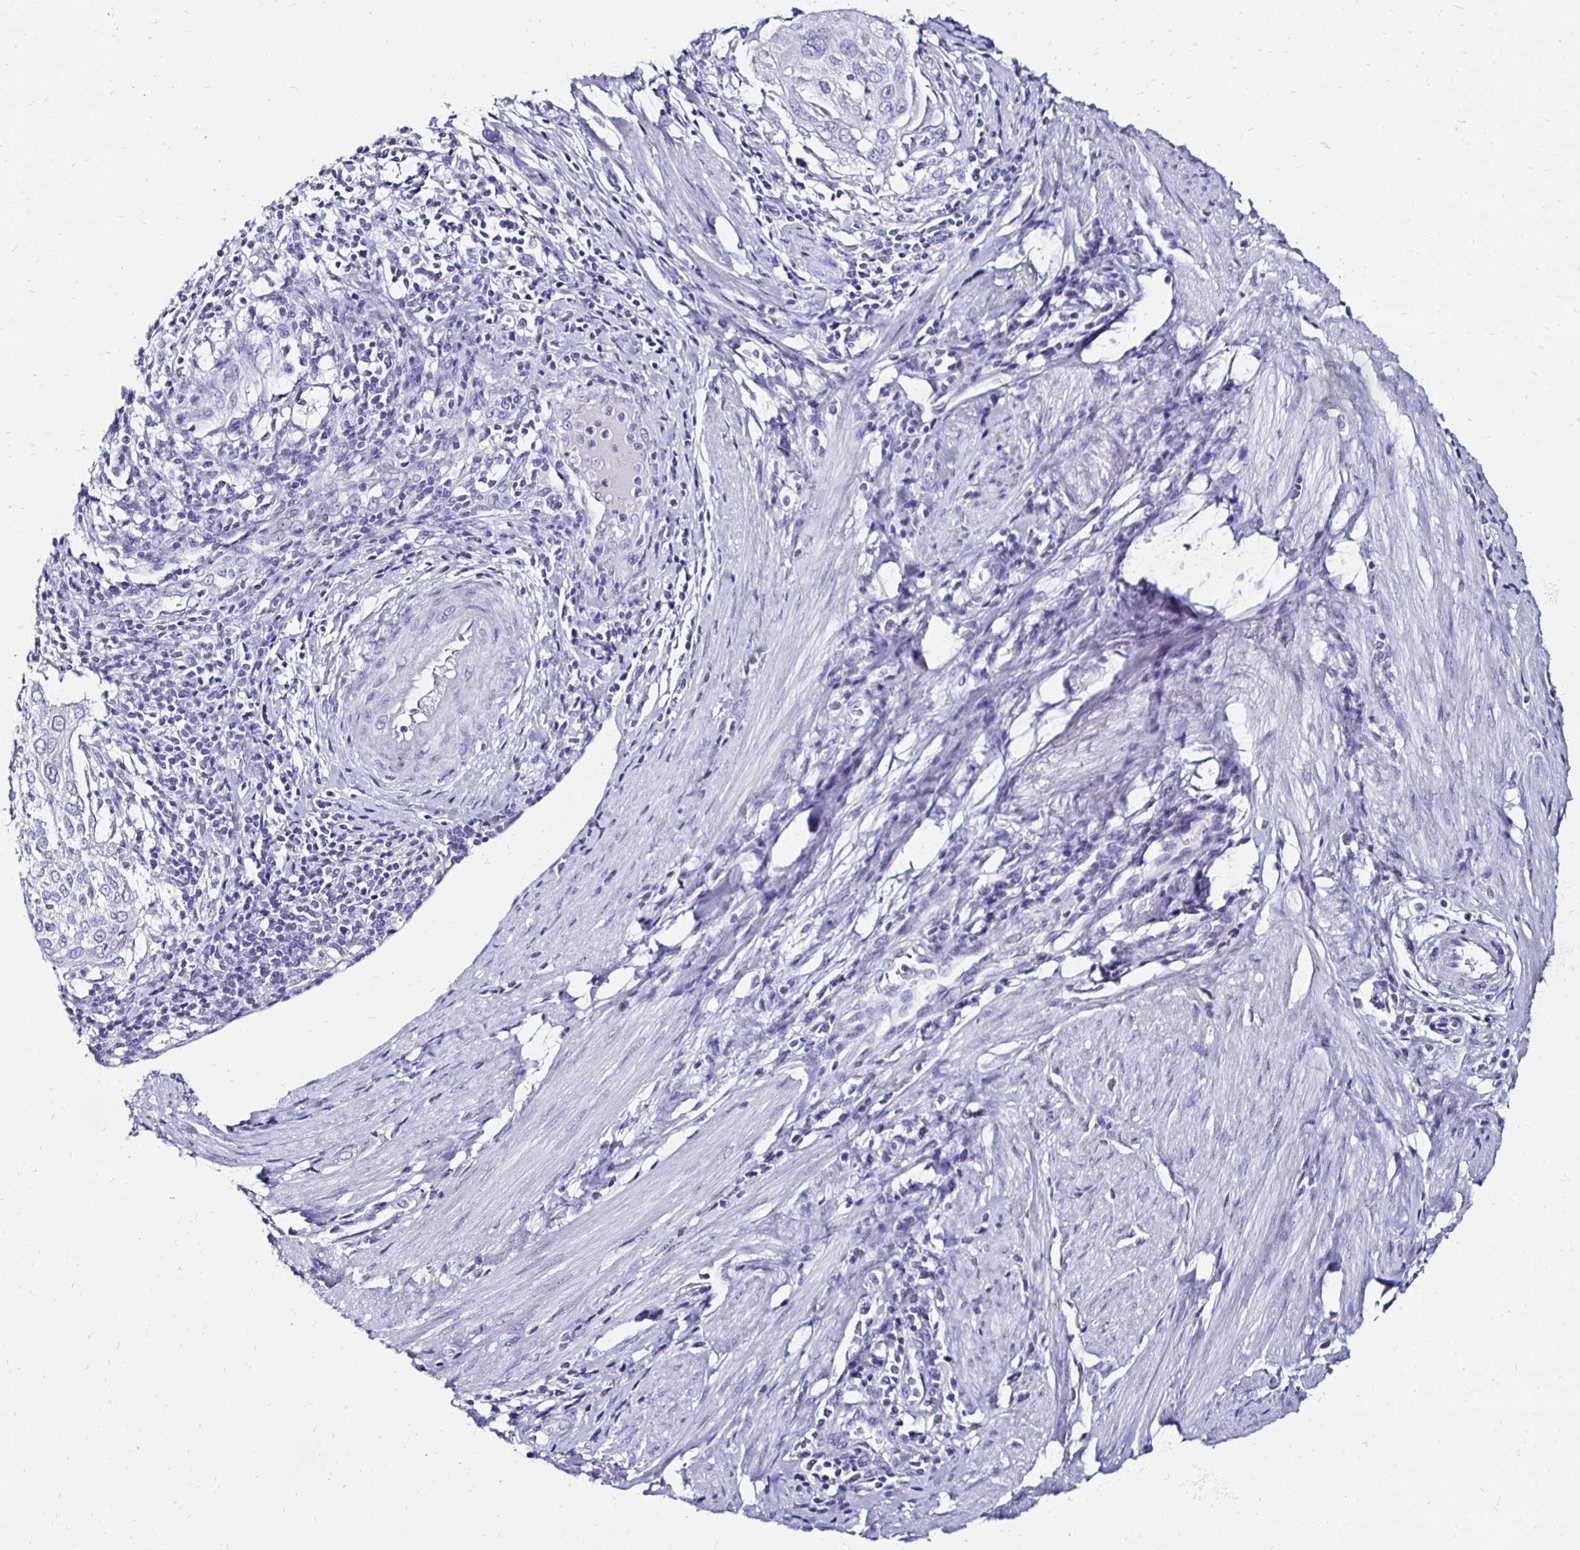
{"staining": {"intensity": "negative", "quantity": "none", "location": "none"}, "tissue": "cervical cancer", "cell_type": "Tumor cells", "image_type": "cancer", "snomed": [{"axis": "morphology", "description": "Squamous cell carcinoma, NOS"}, {"axis": "topography", "description": "Cervix"}], "caption": "High magnification brightfield microscopy of cervical cancer (squamous cell carcinoma) stained with DAB (3,3'-diaminobenzidine) (brown) and counterstained with hematoxylin (blue): tumor cells show no significant staining.", "gene": "KCNT1", "patient": {"sex": "female", "age": 38}}